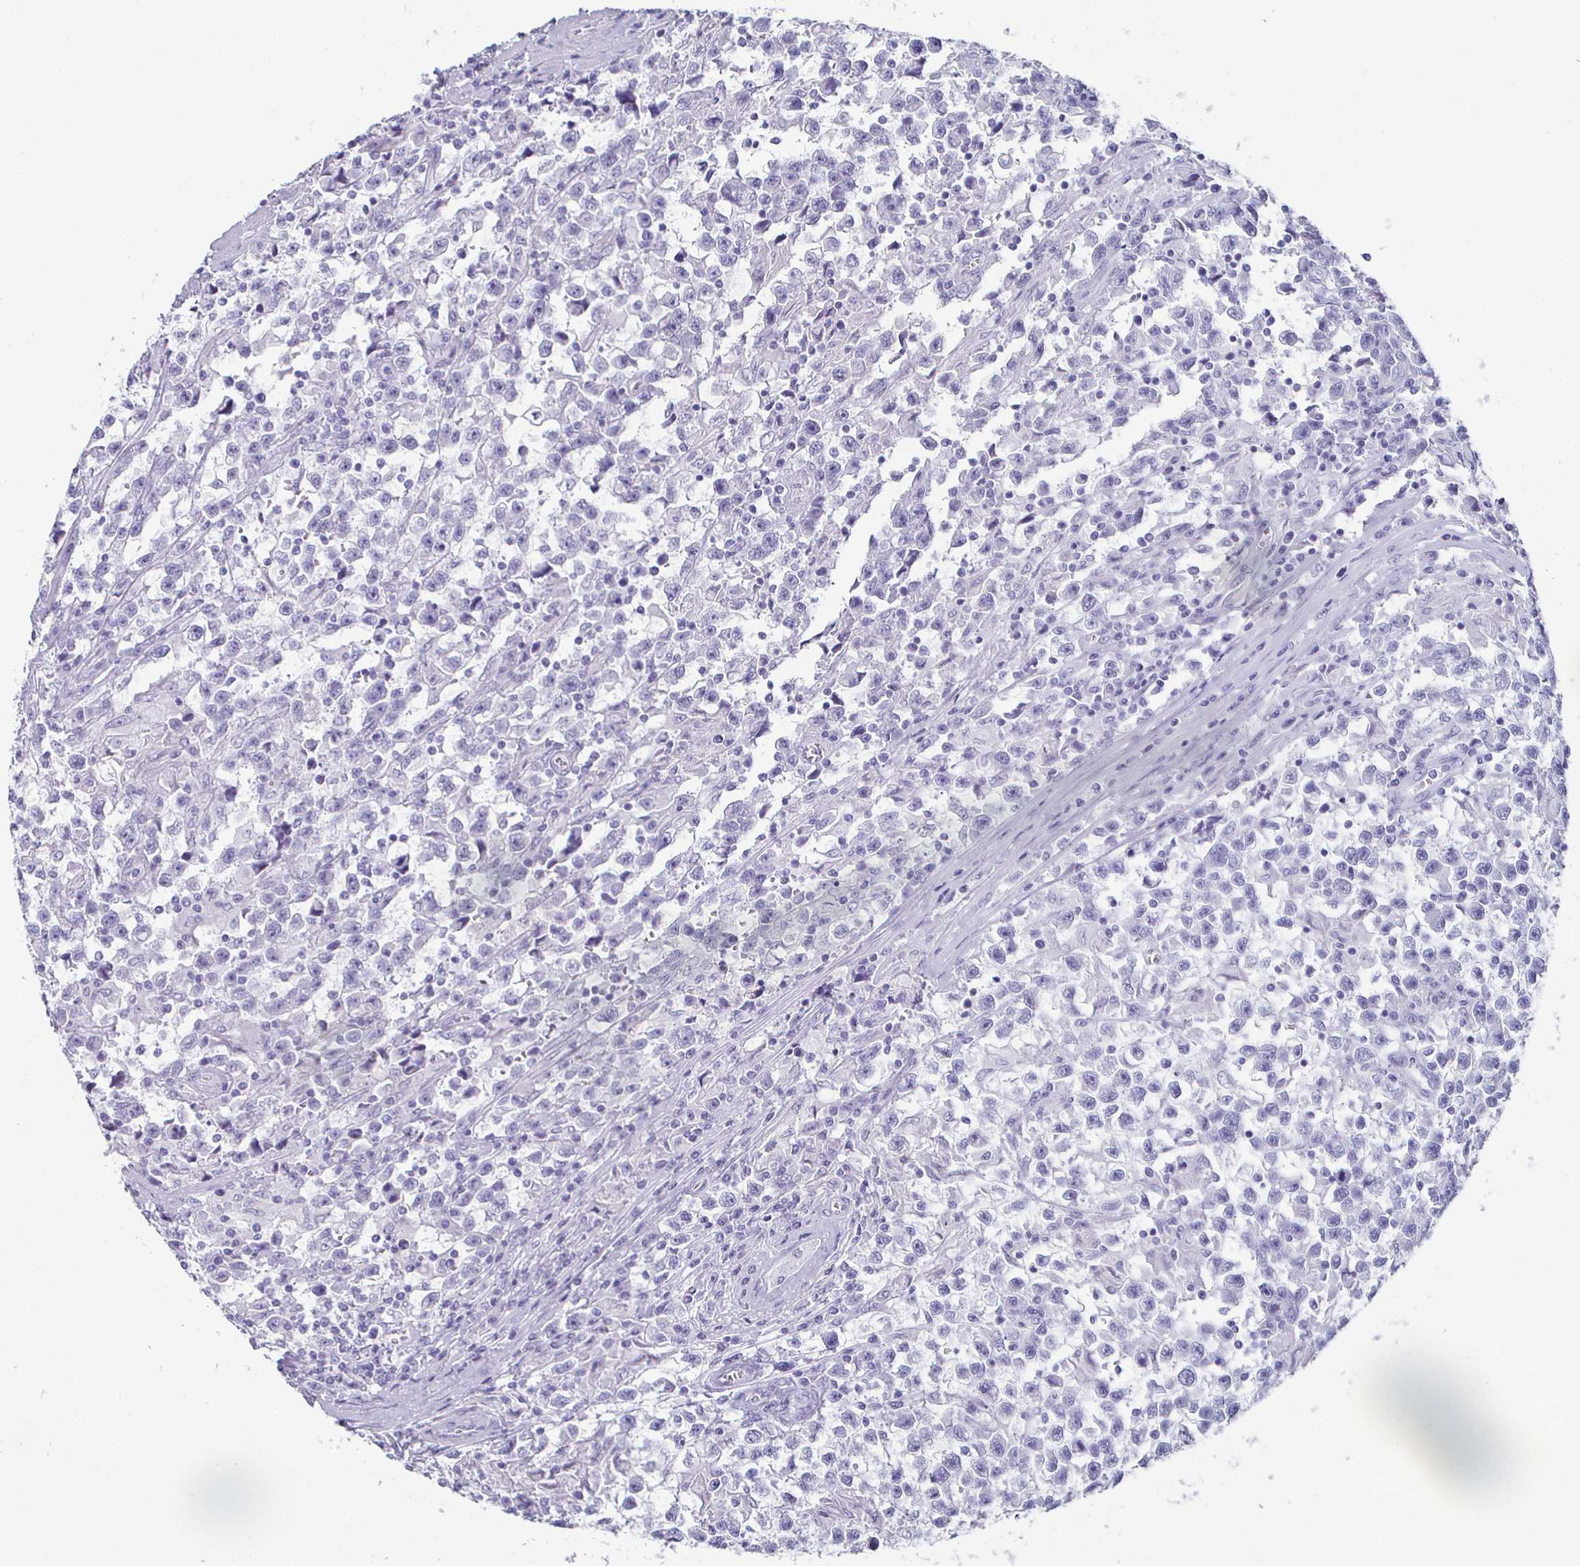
{"staining": {"intensity": "negative", "quantity": "none", "location": "none"}, "tissue": "testis cancer", "cell_type": "Tumor cells", "image_type": "cancer", "snomed": [{"axis": "morphology", "description": "Seminoma, NOS"}, {"axis": "topography", "description": "Testis"}], "caption": "Seminoma (testis) stained for a protein using immunohistochemistry (IHC) demonstrates no positivity tumor cells.", "gene": "CREG2", "patient": {"sex": "male", "age": 31}}